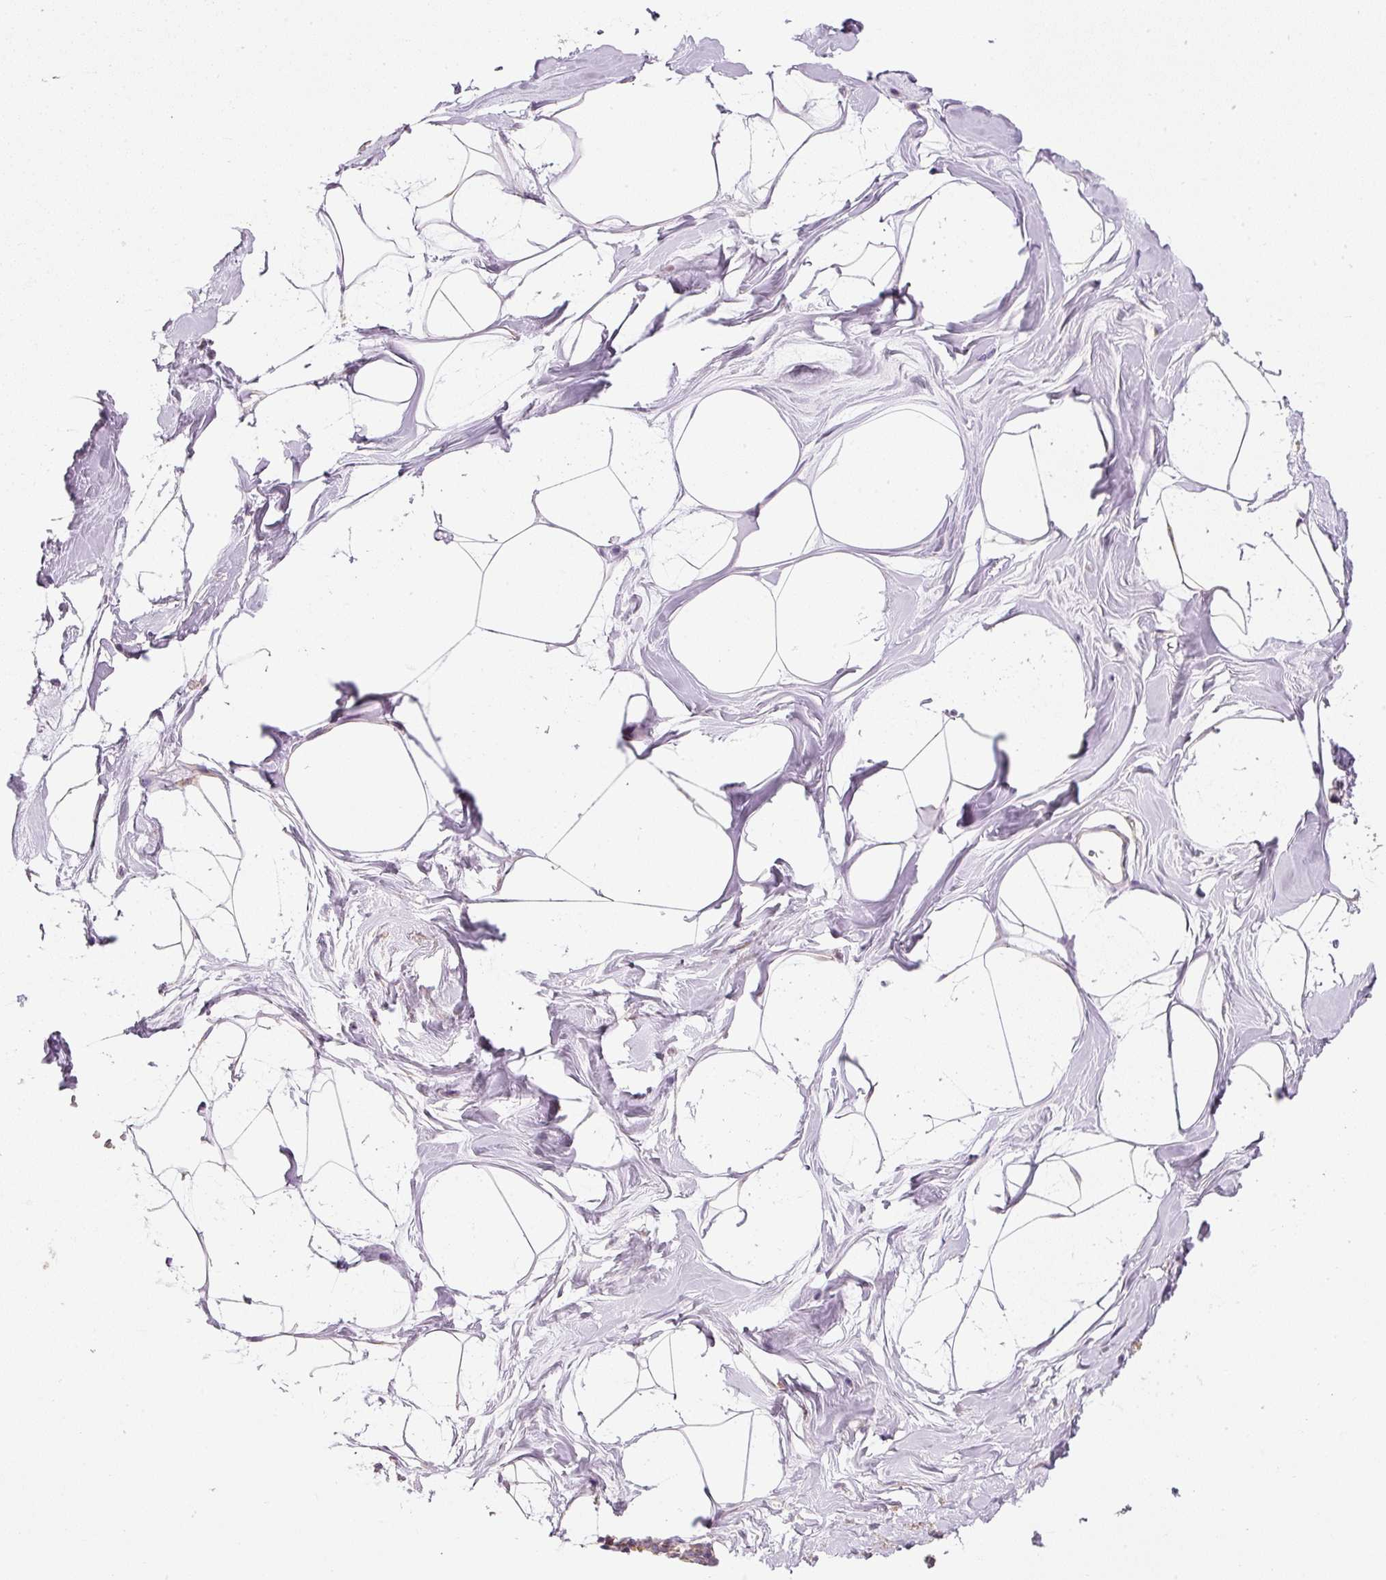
{"staining": {"intensity": "negative", "quantity": "none", "location": "none"}, "tissue": "breast", "cell_type": "Adipocytes", "image_type": "normal", "snomed": [{"axis": "morphology", "description": "Normal tissue, NOS"}, {"axis": "topography", "description": "Breast"}], "caption": "IHC of normal breast exhibits no staining in adipocytes. (DAB (3,3'-diaminobenzidine) immunohistochemistry (IHC) visualized using brightfield microscopy, high magnification).", "gene": "RNF167", "patient": {"sex": "female", "age": 45}}